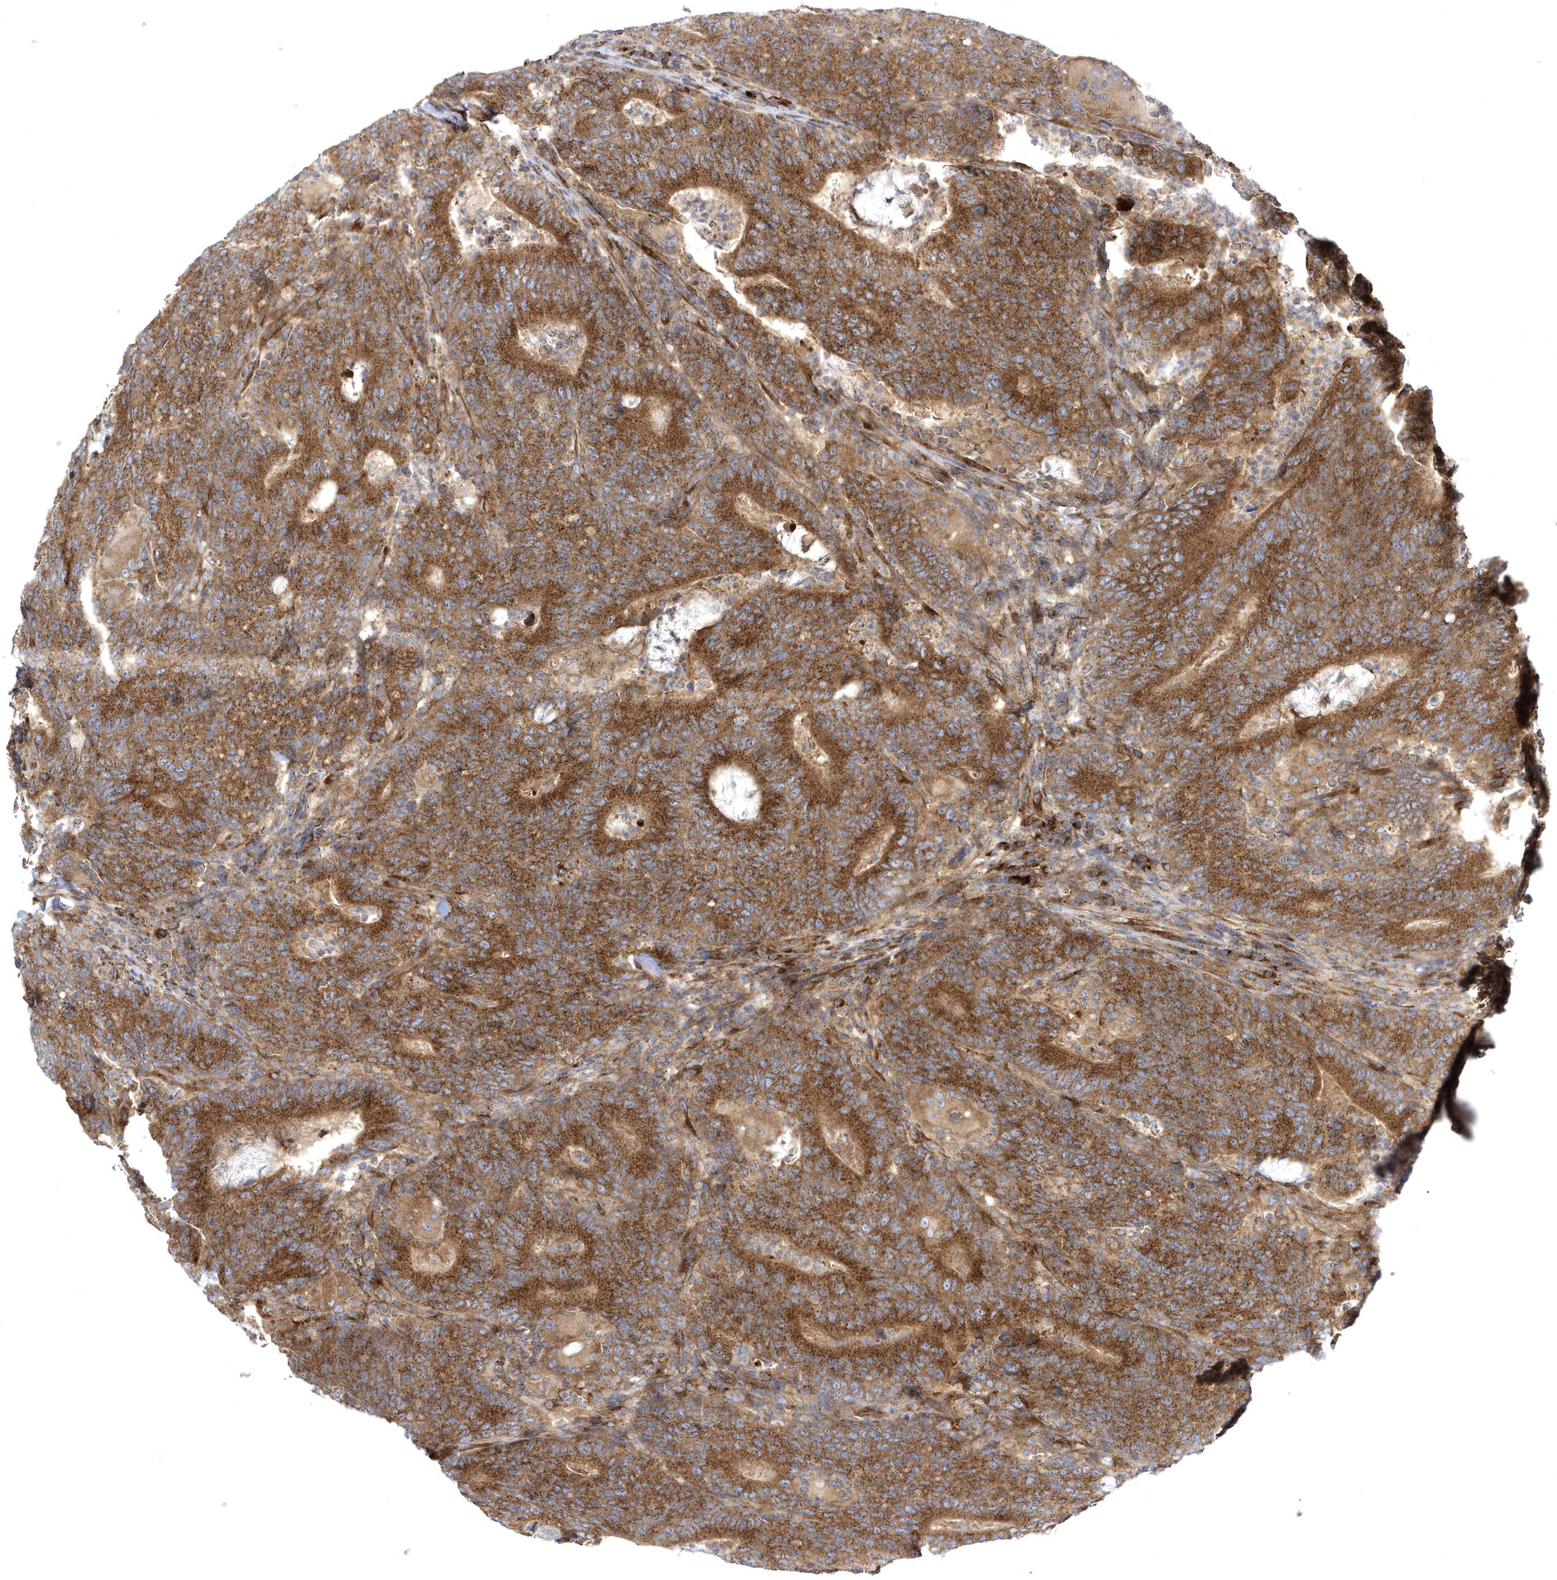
{"staining": {"intensity": "strong", "quantity": ">75%", "location": "cytoplasmic/membranous"}, "tissue": "colorectal cancer", "cell_type": "Tumor cells", "image_type": "cancer", "snomed": [{"axis": "morphology", "description": "Normal tissue, NOS"}, {"axis": "morphology", "description": "Adenocarcinoma, NOS"}, {"axis": "topography", "description": "Colon"}], "caption": "A histopathology image of colorectal cancer (adenocarcinoma) stained for a protein reveals strong cytoplasmic/membranous brown staining in tumor cells.", "gene": "COPB2", "patient": {"sex": "female", "age": 75}}